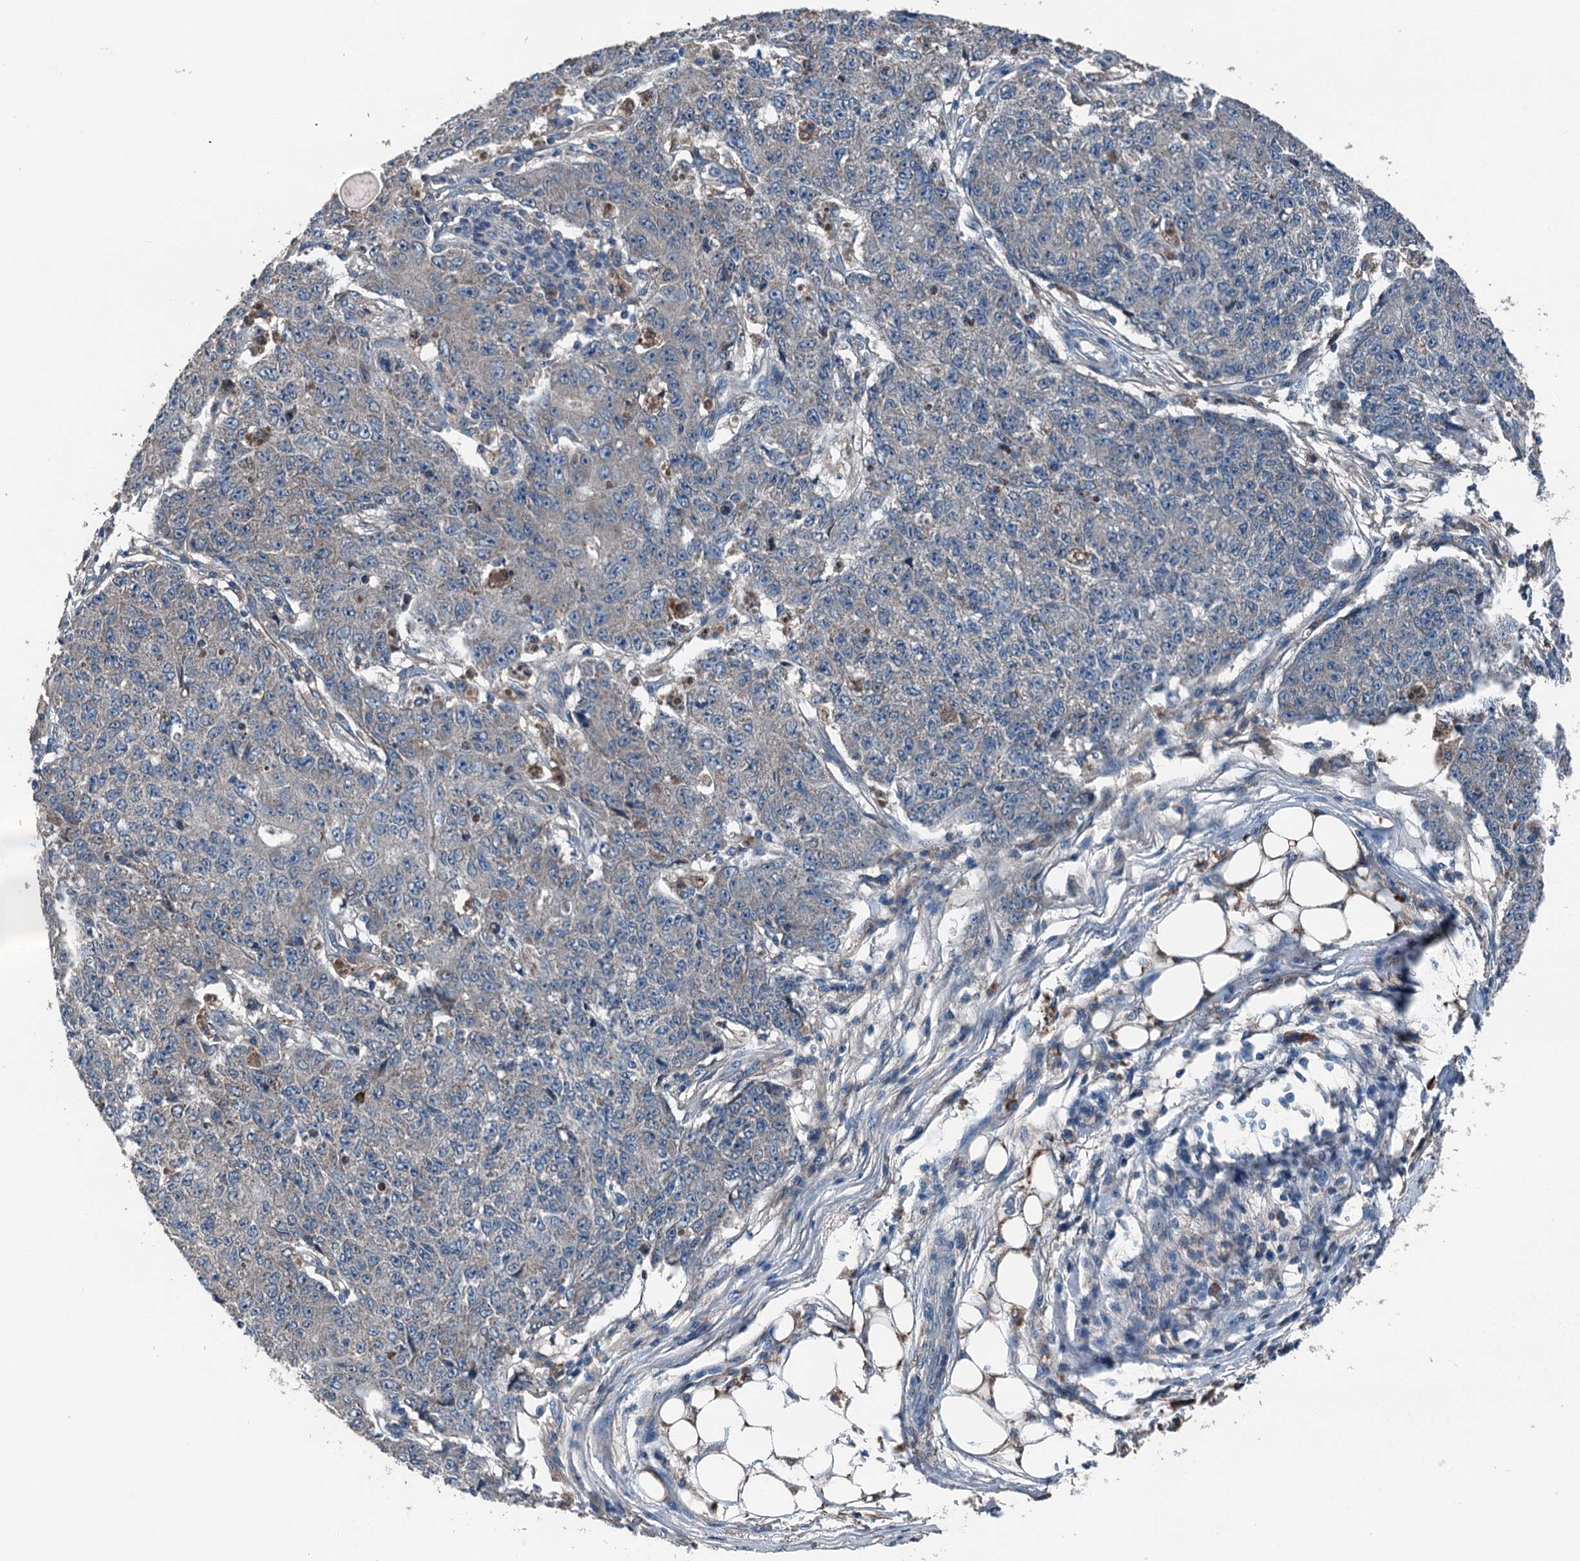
{"staining": {"intensity": "negative", "quantity": "none", "location": "none"}, "tissue": "ovarian cancer", "cell_type": "Tumor cells", "image_type": "cancer", "snomed": [{"axis": "morphology", "description": "Carcinoma, endometroid"}, {"axis": "topography", "description": "Ovary"}], "caption": "Immunohistochemical staining of ovarian endometroid carcinoma displays no significant positivity in tumor cells.", "gene": "PDSS1", "patient": {"sex": "female", "age": 42}}